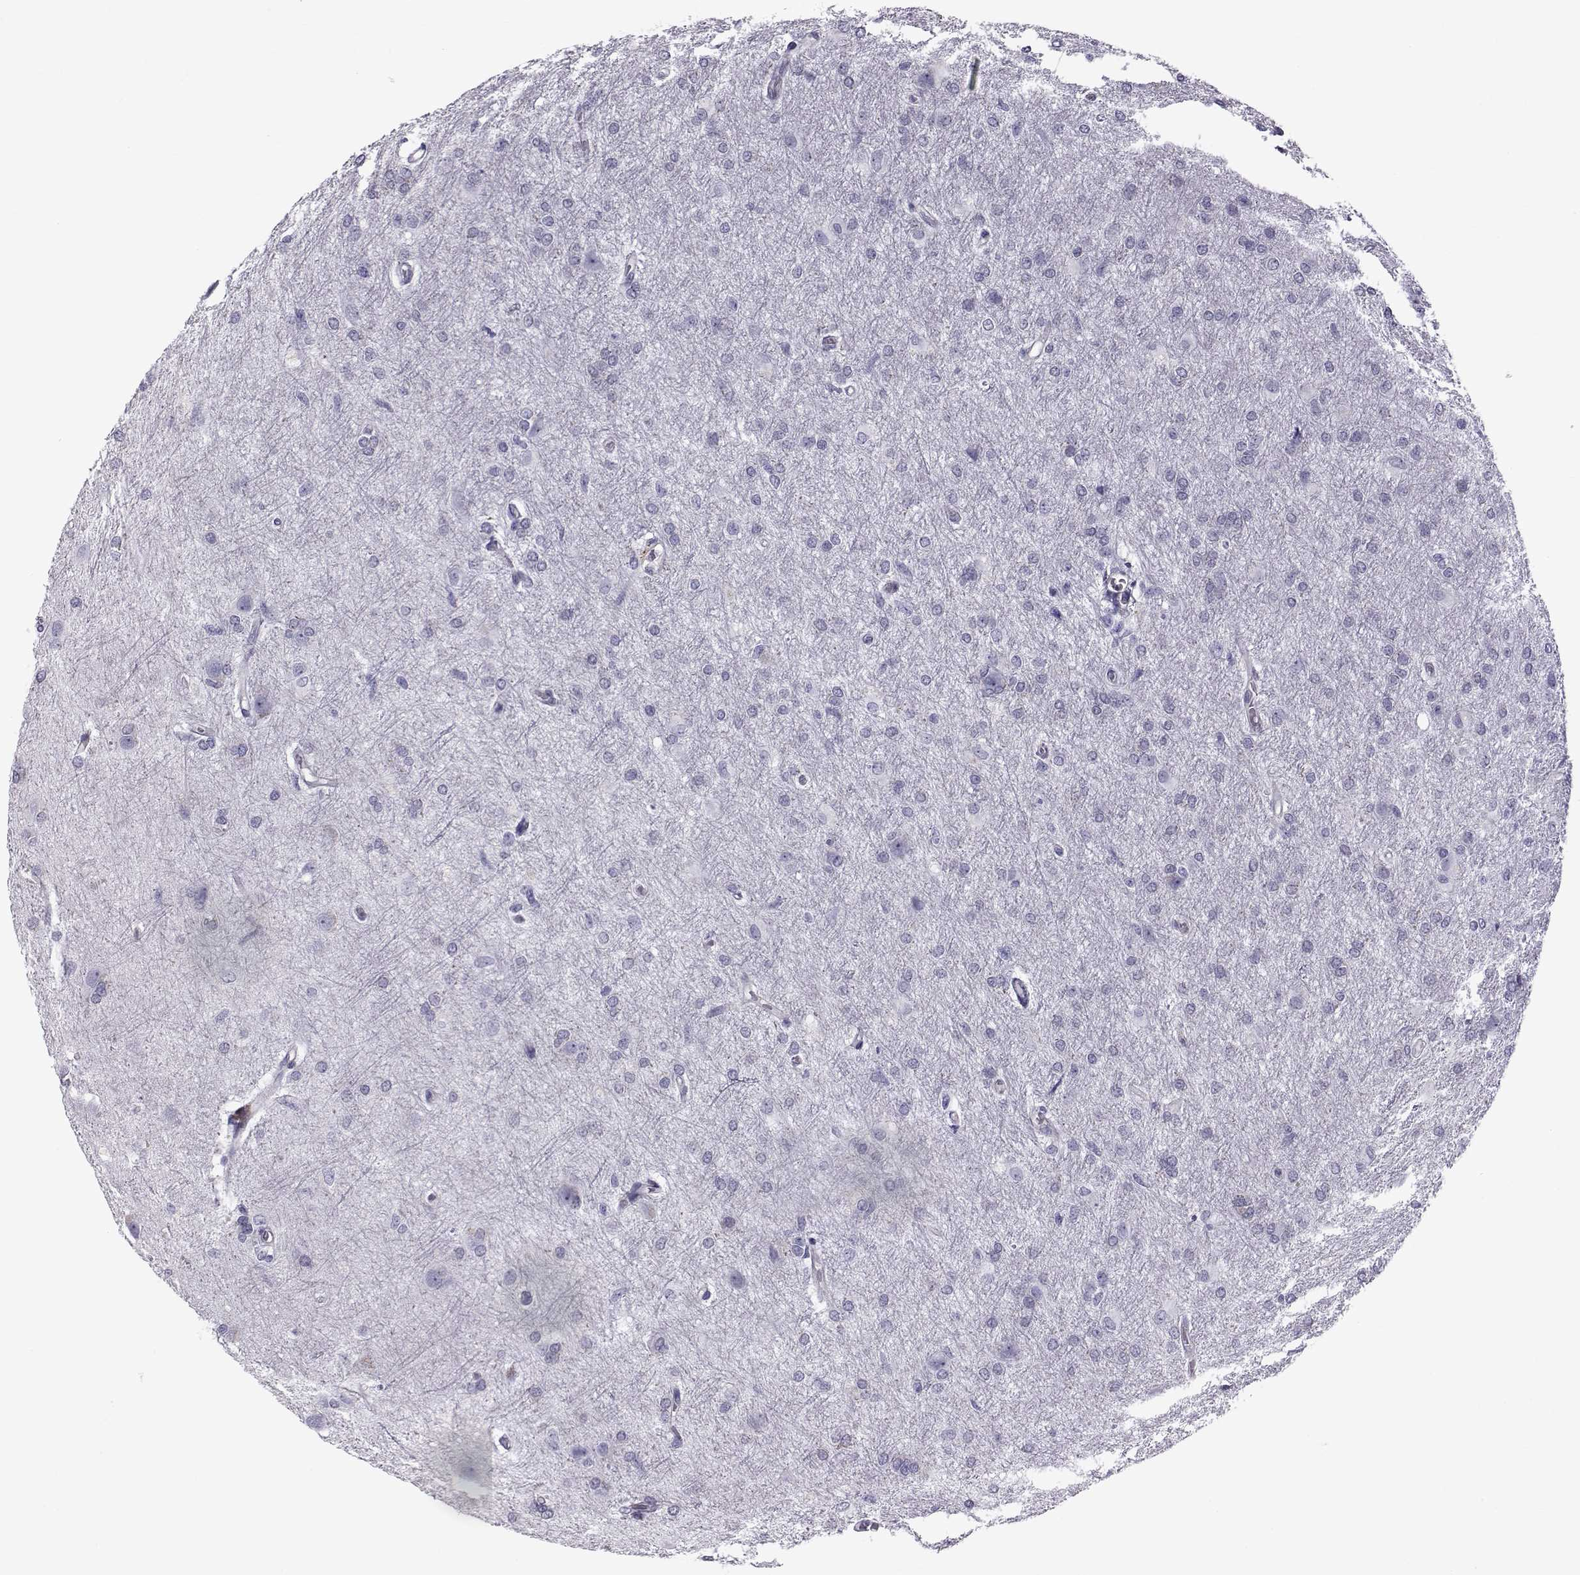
{"staining": {"intensity": "negative", "quantity": "none", "location": "none"}, "tissue": "glioma", "cell_type": "Tumor cells", "image_type": "cancer", "snomed": [{"axis": "morphology", "description": "Glioma, malignant, High grade"}, {"axis": "topography", "description": "Brain"}], "caption": "Tumor cells are negative for brown protein staining in high-grade glioma (malignant).", "gene": "COL22A1", "patient": {"sex": "male", "age": 68}}